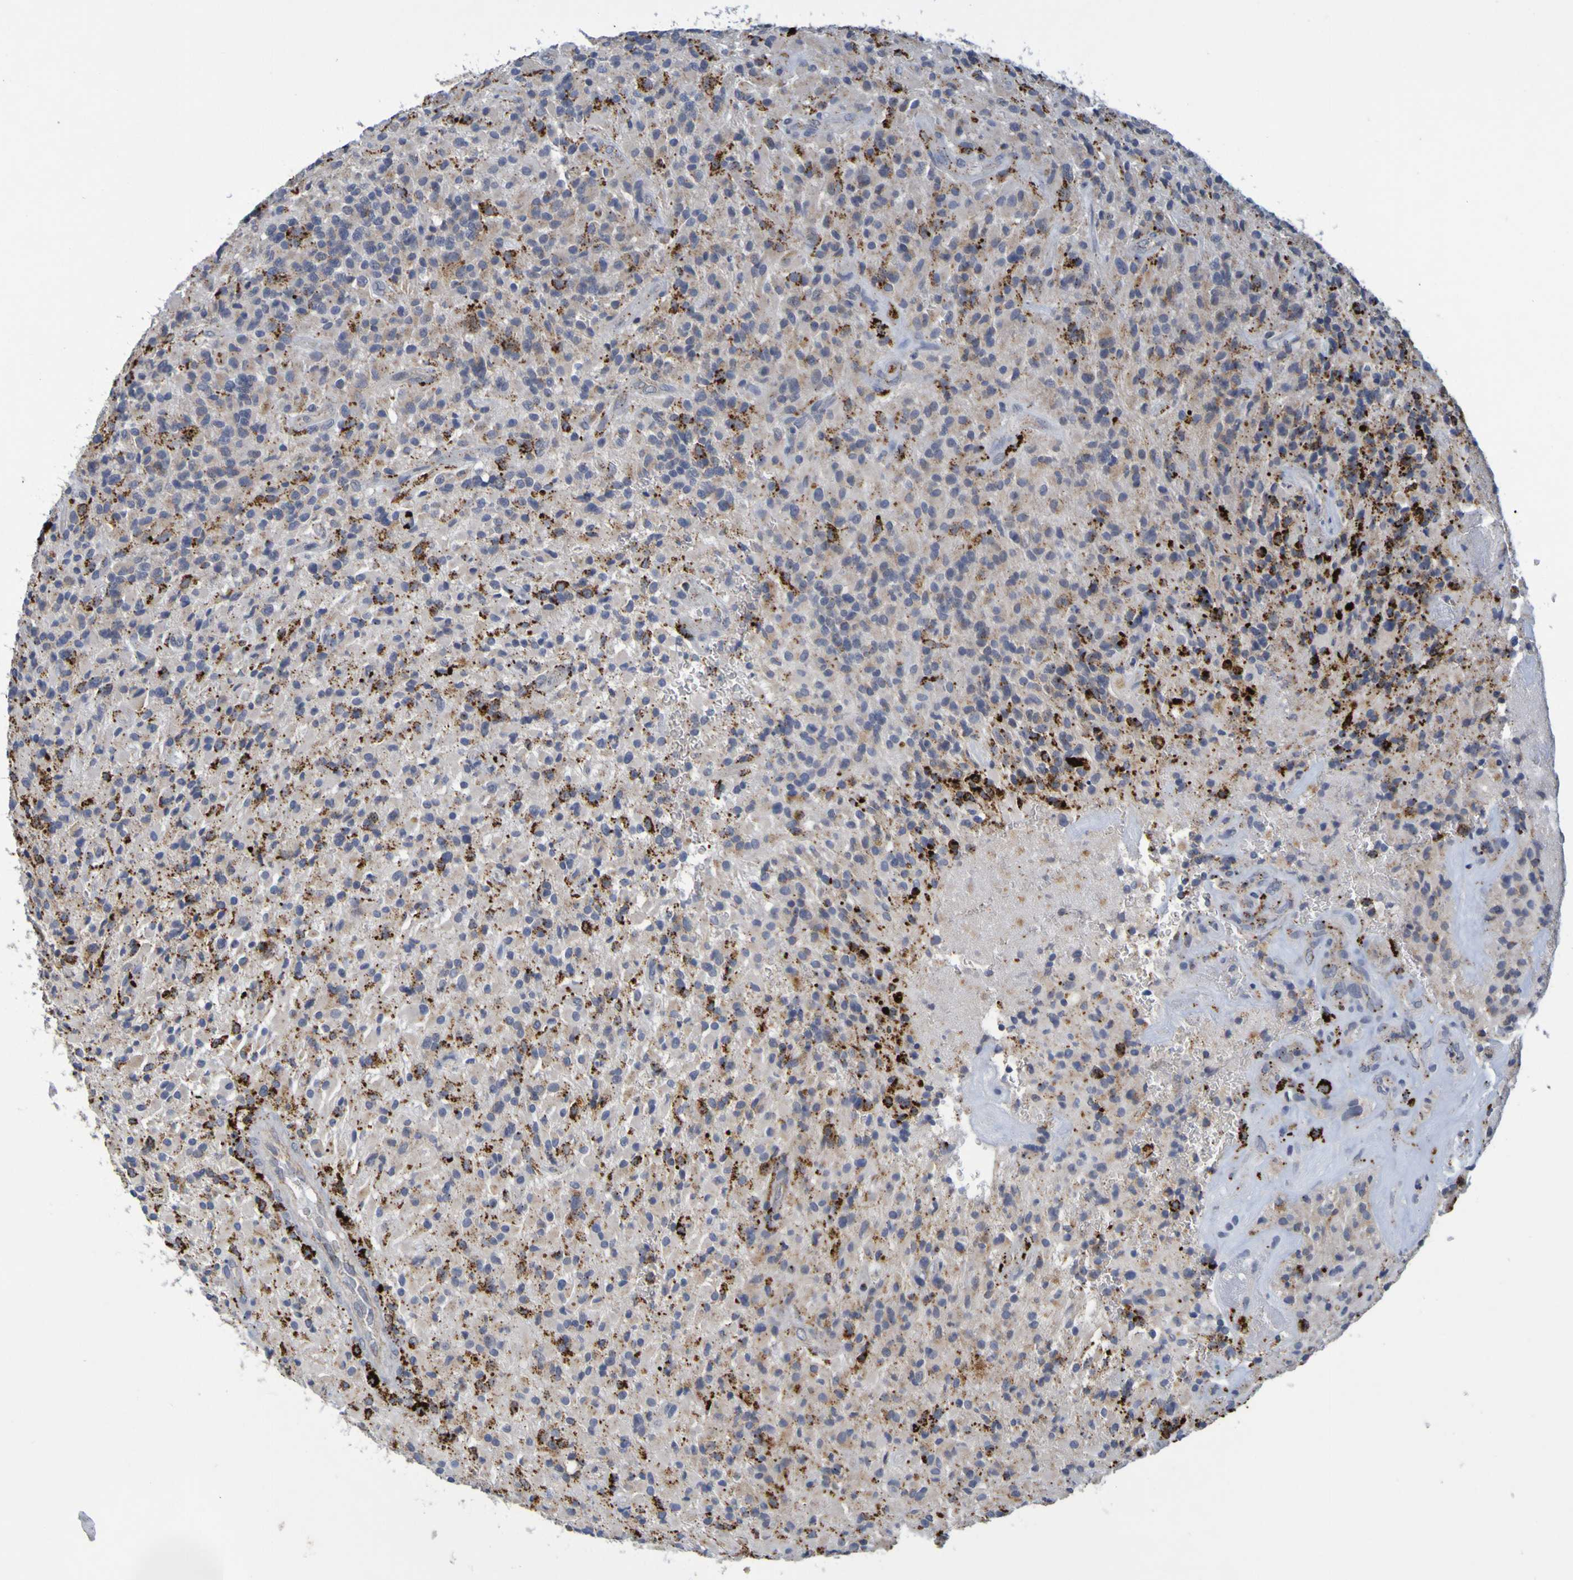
{"staining": {"intensity": "moderate", "quantity": "<25%", "location": "cytoplasmic/membranous"}, "tissue": "glioma", "cell_type": "Tumor cells", "image_type": "cancer", "snomed": [{"axis": "morphology", "description": "Glioma, malignant, High grade"}, {"axis": "topography", "description": "Brain"}], "caption": "Malignant high-grade glioma stained with a protein marker demonstrates moderate staining in tumor cells.", "gene": "TPH1", "patient": {"sex": "male", "age": 71}}